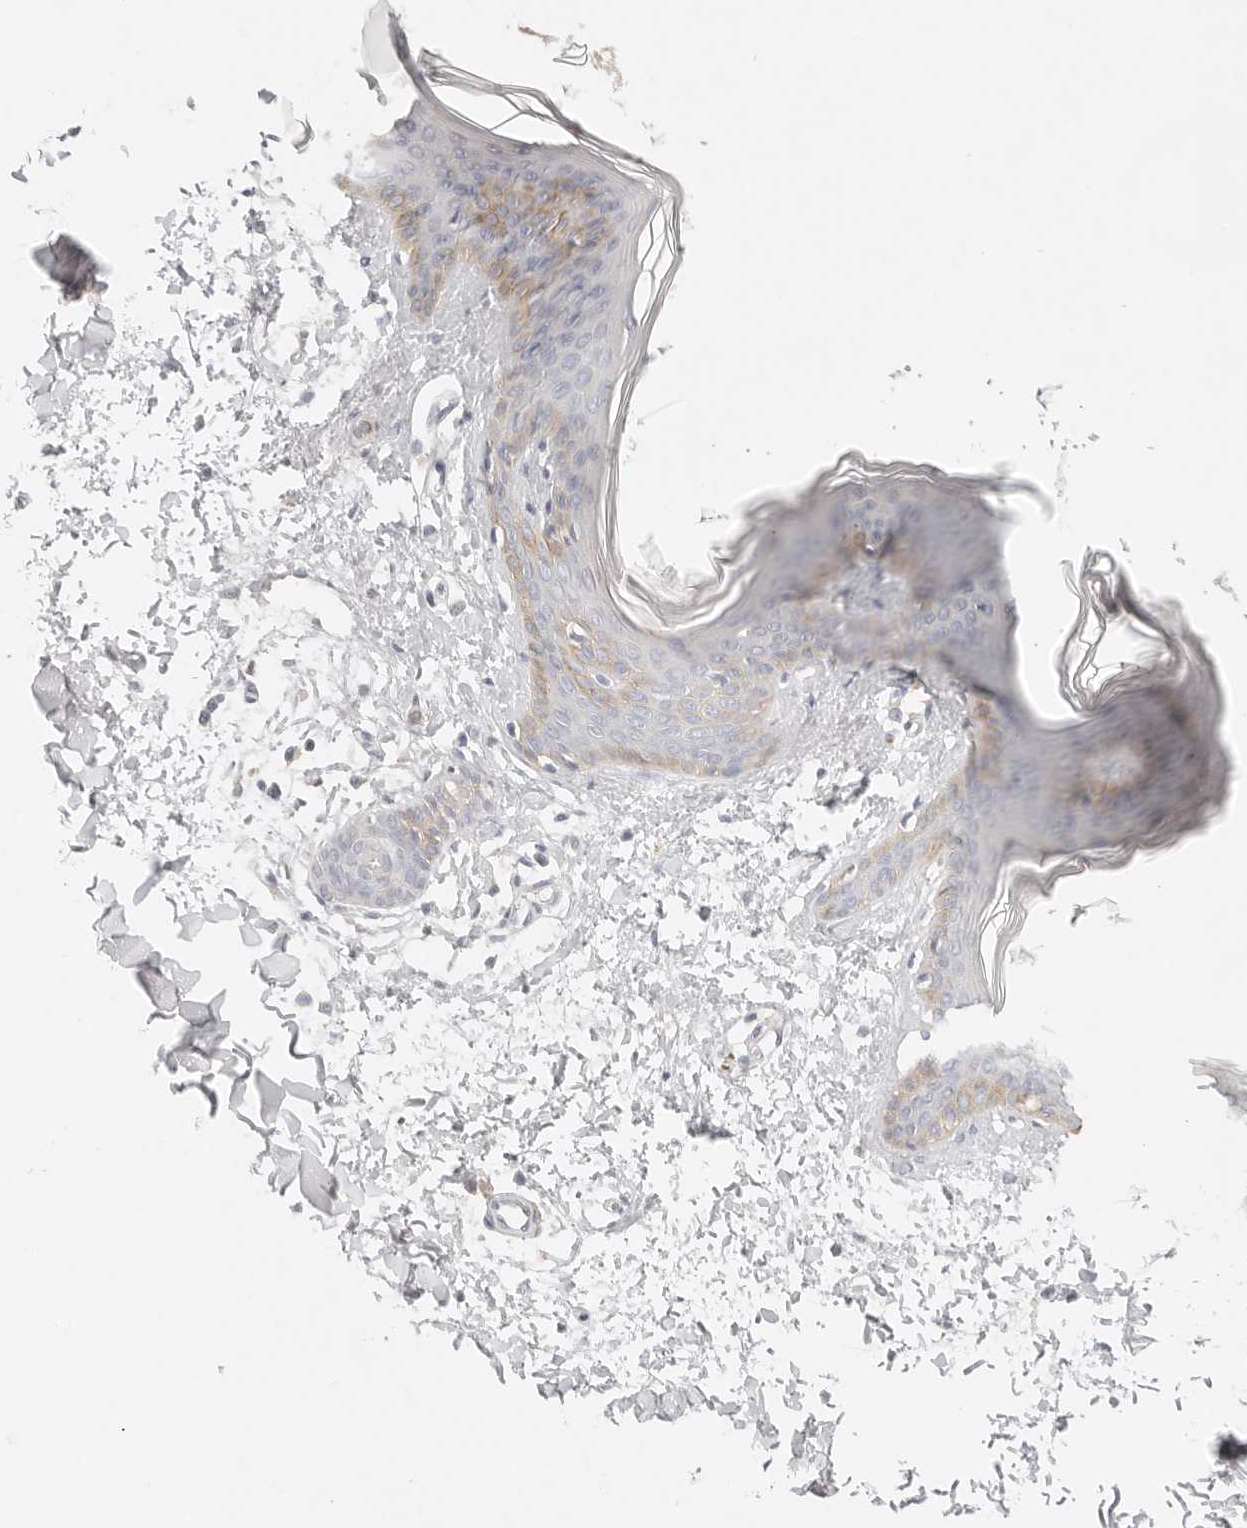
{"staining": {"intensity": "negative", "quantity": "none", "location": "none"}, "tissue": "skin", "cell_type": "Fibroblasts", "image_type": "normal", "snomed": [{"axis": "morphology", "description": "Normal tissue, NOS"}, {"axis": "topography", "description": "Skin"}], "caption": "An image of skin stained for a protein reveals no brown staining in fibroblasts.", "gene": "CEP120", "patient": {"sex": "female", "age": 17}}